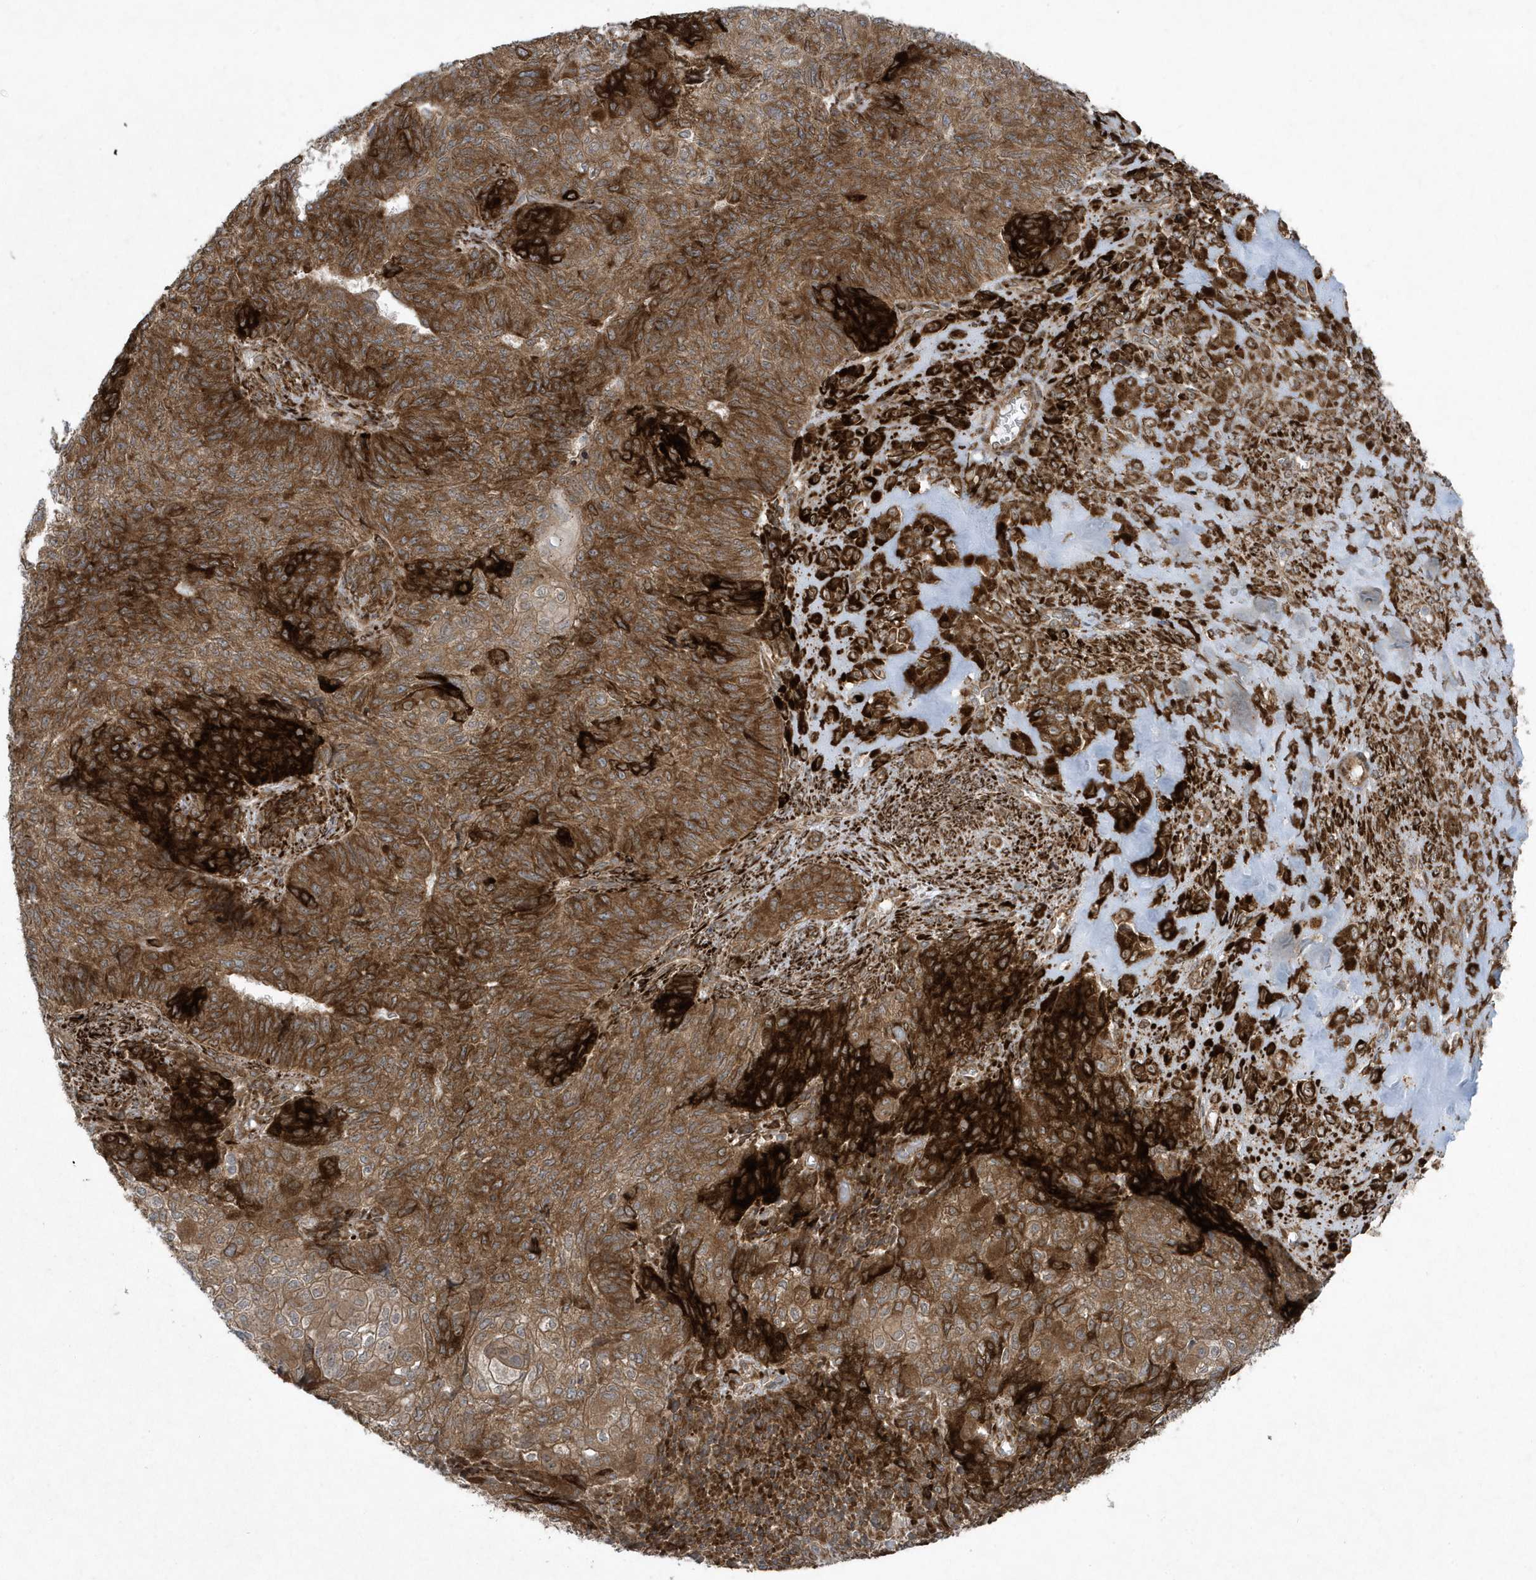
{"staining": {"intensity": "strong", "quantity": ">75%", "location": "cytoplasmic/membranous"}, "tissue": "endometrial cancer", "cell_type": "Tumor cells", "image_type": "cancer", "snomed": [{"axis": "morphology", "description": "Adenocarcinoma, NOS"}, {"axis": "topography", "description": "Endometrium"}], "caption": "Protein staining of endometrial cancer (adenocarcinoma) tissue displays strong cytoplasmic/membranous expression in approximately >75% of tumor cells.", "gene": "FAM98A", "patient": {"sex": "female", "age": 32}}